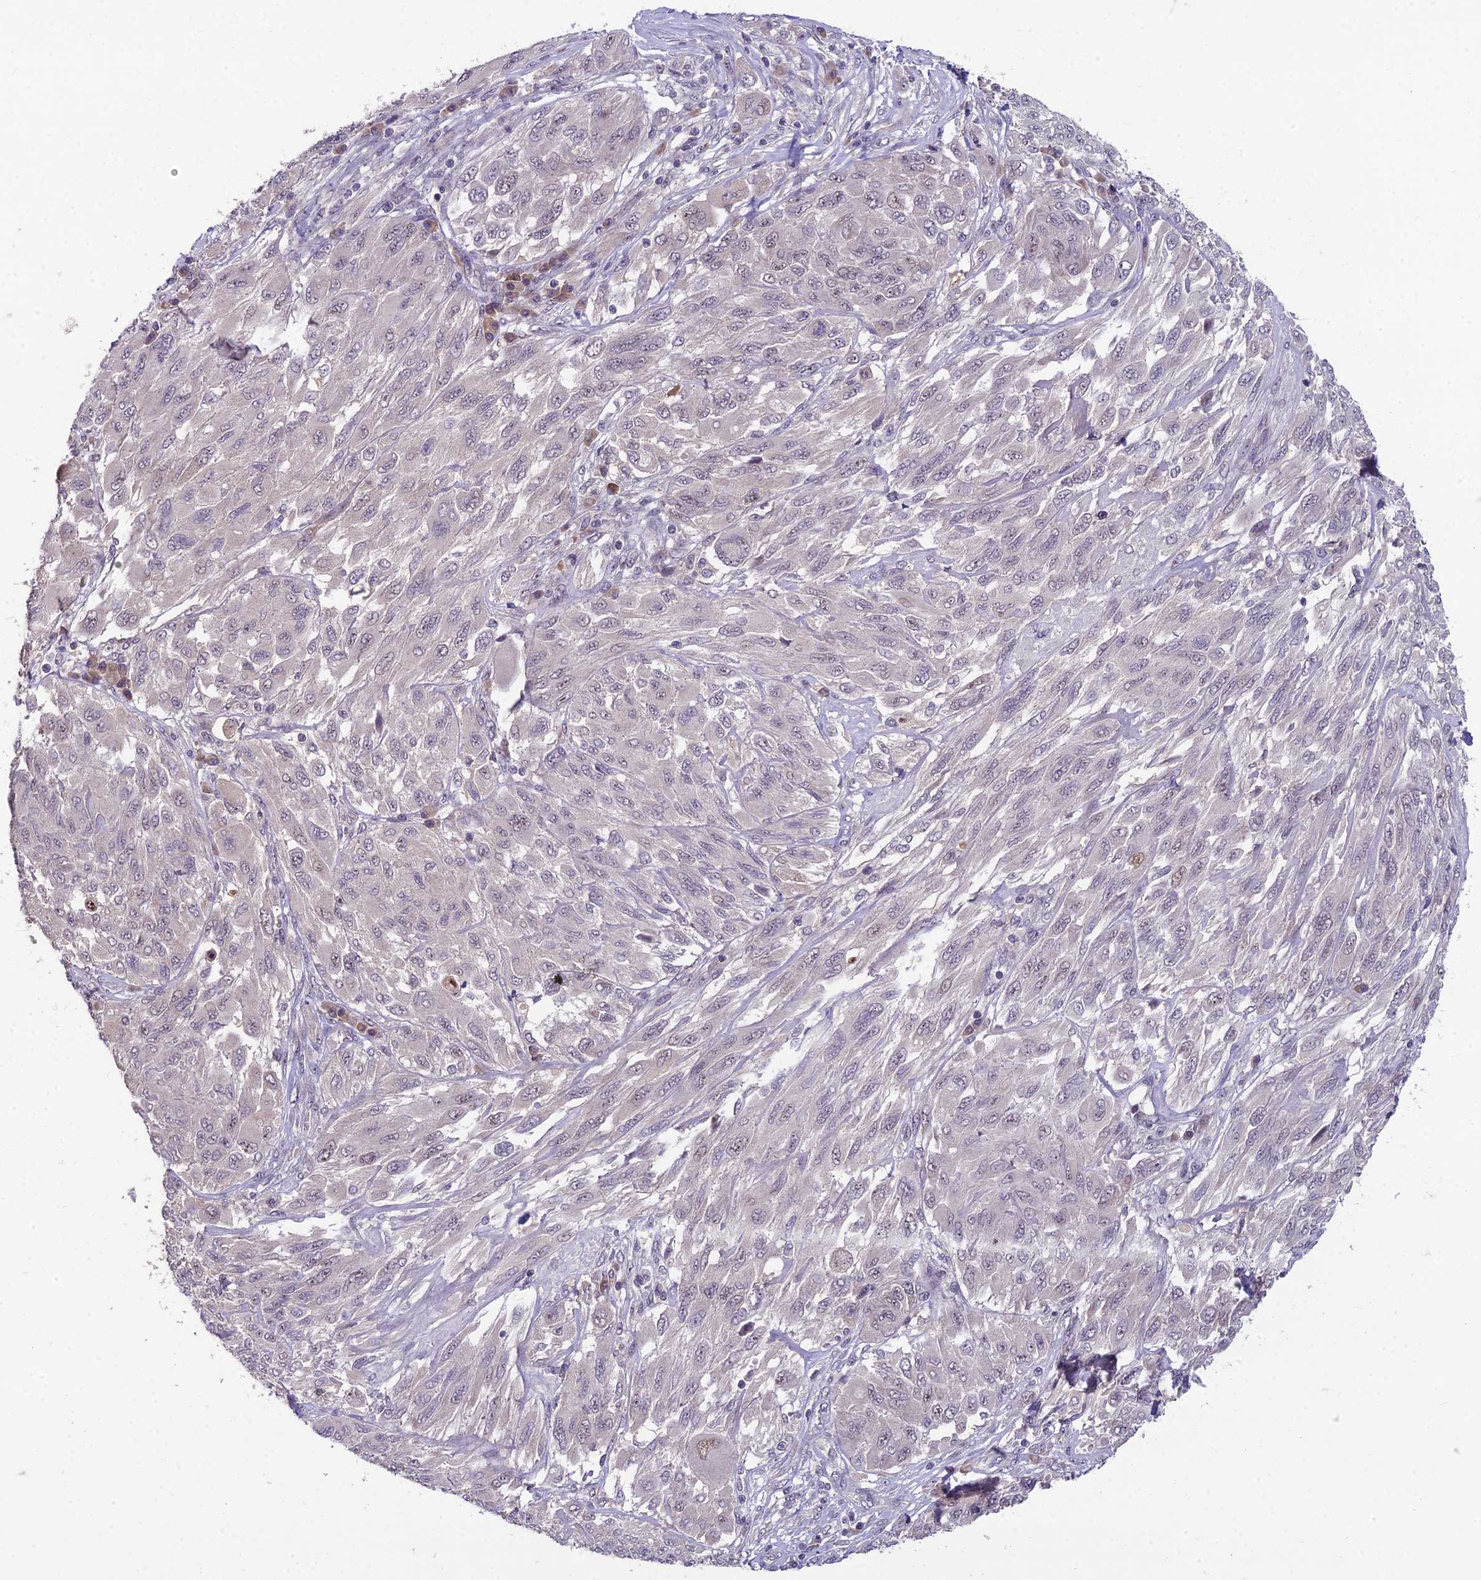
{"staining": {"intensity": "weak", "quantity": "<25%", "location": "nuclear"}, "tissue": "melanoma", "cell_type": "Tumor cells", "image_type": "cancer", "snomed": [{"axis": "morphology", "description": "Malignant melanoma, NOS"}, {"axis": "topography", "description": "Skin"}], "caption": "The image exhibits no staining of tumor cells in malignant melanoma. (Stains: DAB (3,3'-diaminobenzidine) immunohistochemistry with hematoxylin counter stain, Microscopy: brightfield microscopy at high magnification).", "gene": "ZNF333", "patient": {"sex": "female", "age": 91}}